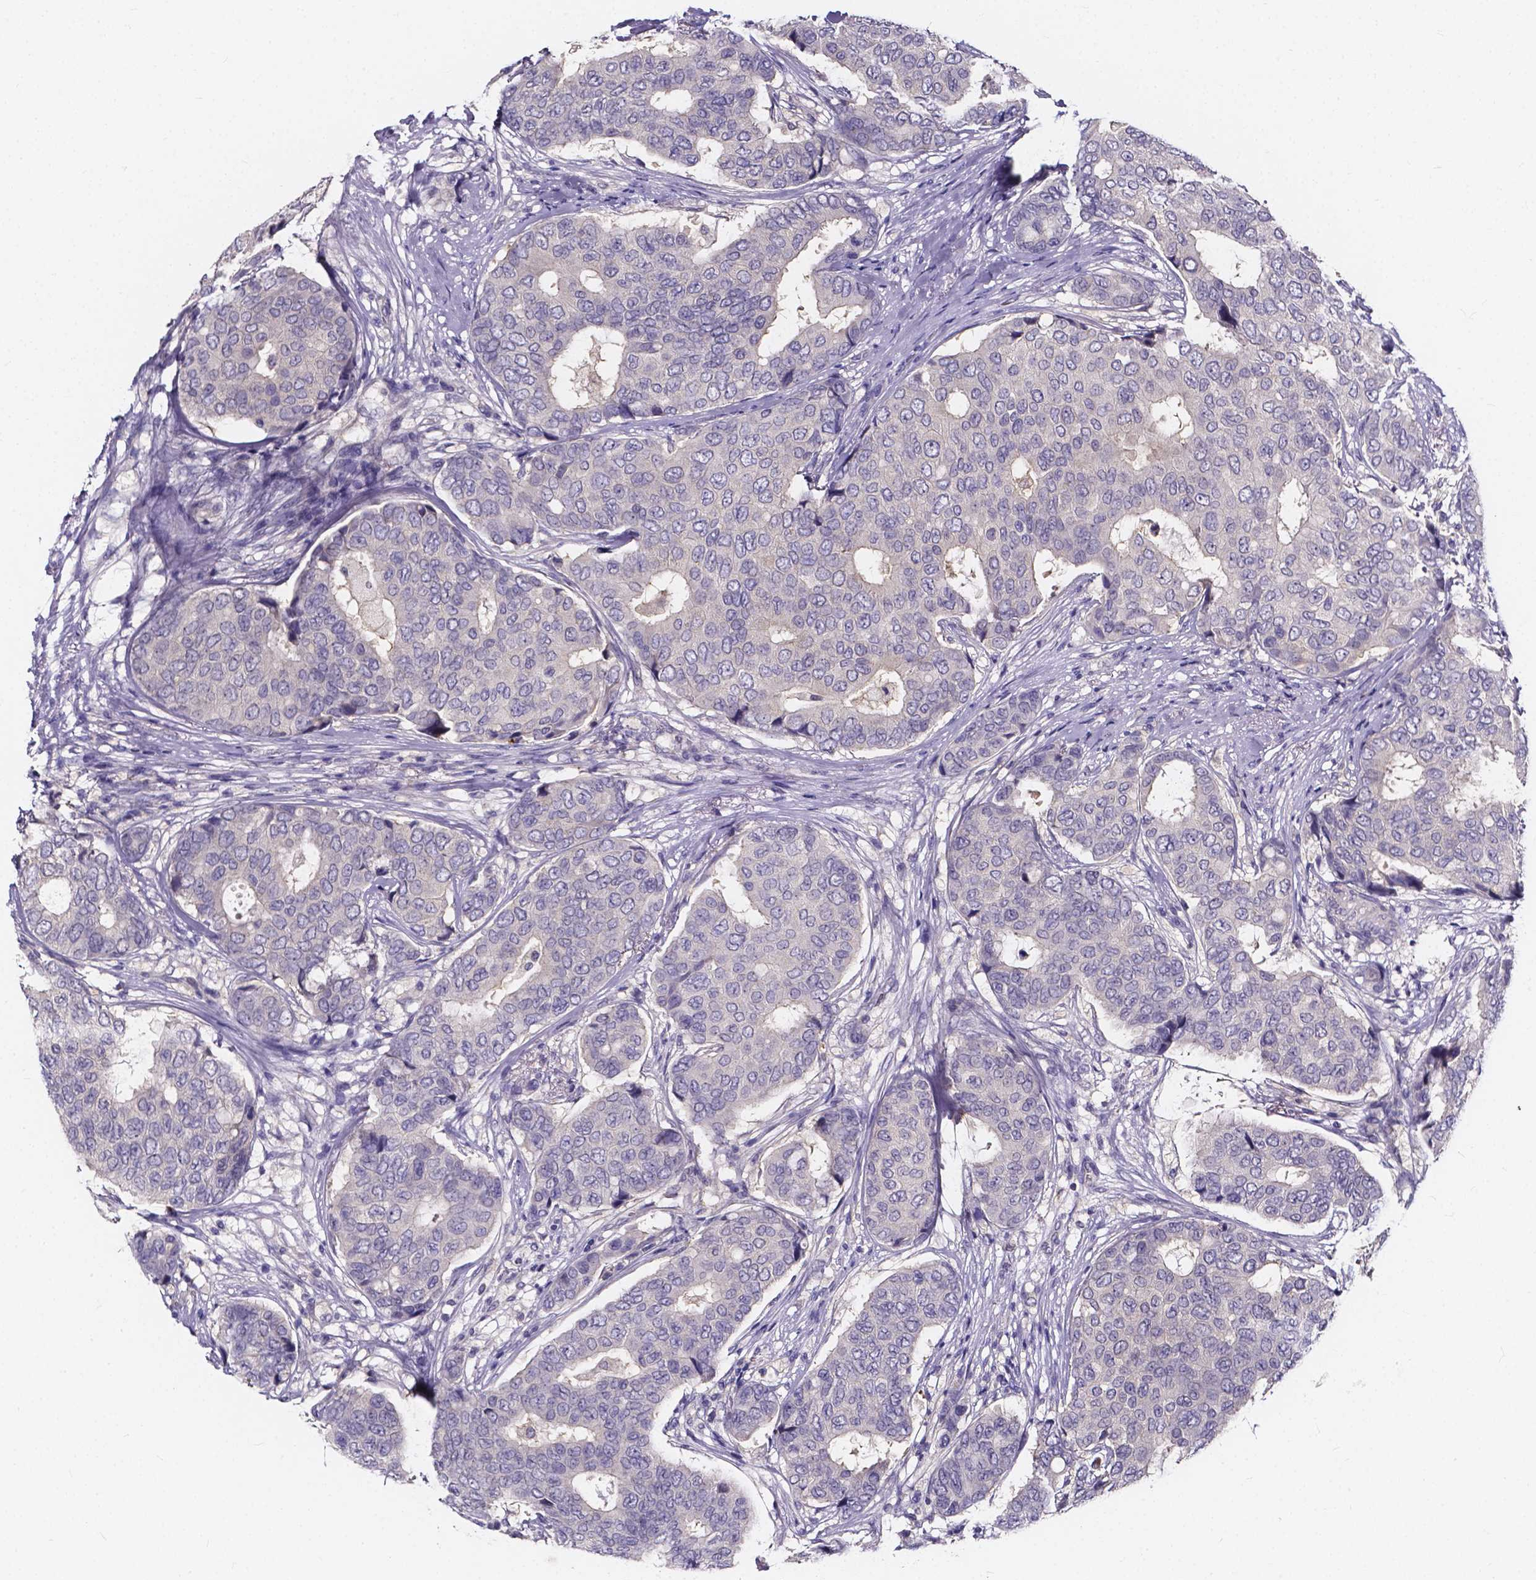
{"staining": {"intensity": "negative", "quantity": "none", "location": "none"}, "tissue": "breast cancer", "cell_type": "Tumor cells", "image_type": "cancer", "snomed": [{"axis": "morphology", "description": "Duct carcinoma"}, {"axis": "topography", "description": "Breast"}], "caption": "DAB (3,3'-diaminobenzidine) immunohistochemical staining of human breast cancer displays no significant expression in tumor cells. (Stains: DAB (3,3'-diaminobenzidine) immunohistochemistry with hematoxylin counter stain, Microscopy: brightfield microscopy at high magnification).", "gene": "SPOCD1", "patient": {"sex": "female", "age": 75}}